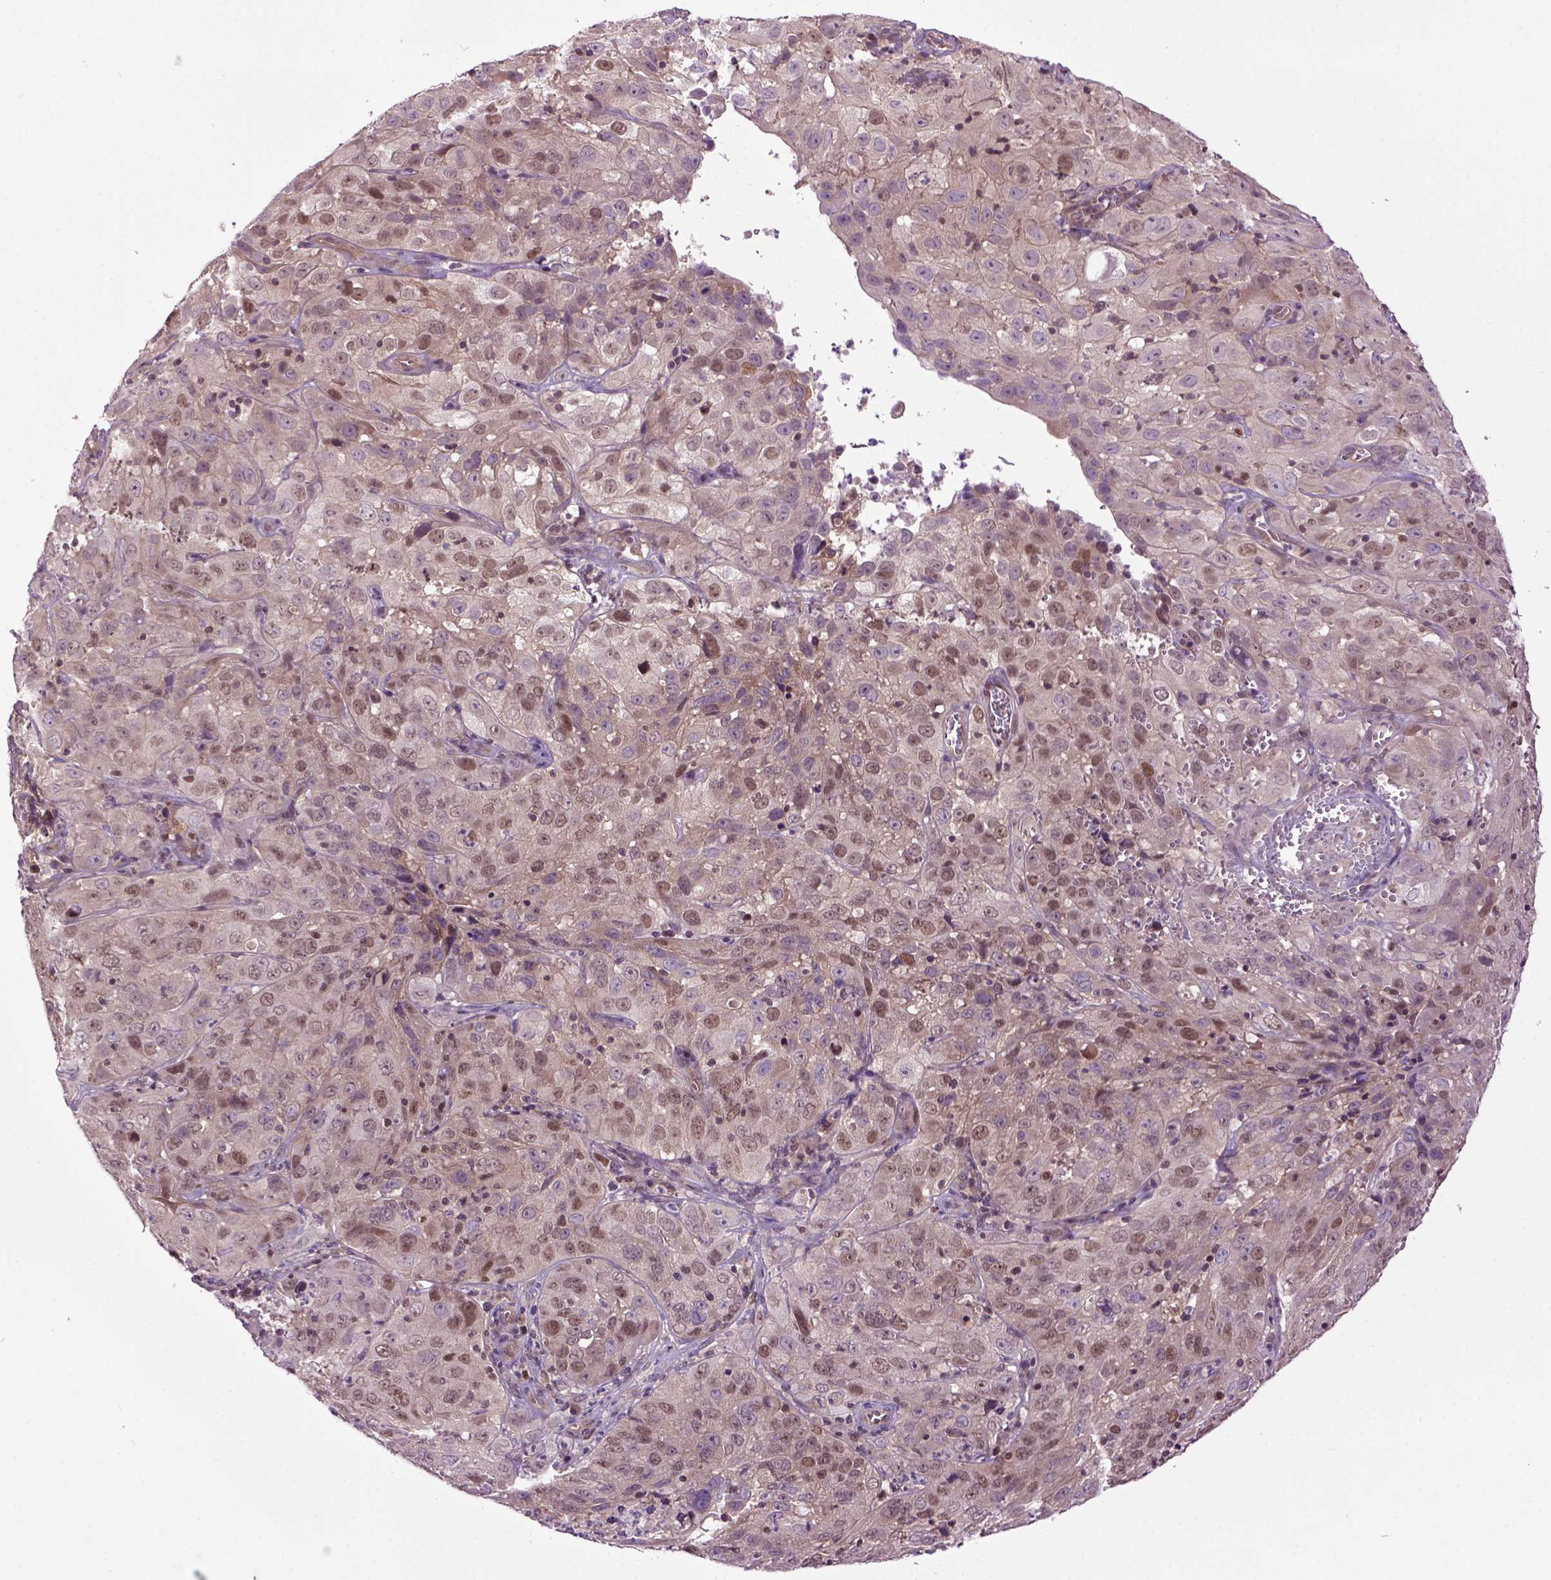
{"staining": {"intensity": "moderate", "quantity": ">75%", "location": "cytoplasmic/membranous,nuclear"}, "tissue": "cervical cancer", "cell_type": "Tumor cells", "image_type": "cancer", "snomed": [{"axis": "morphology", "description": "Squamous cell carcinoma, NOS"}, {"axis": "topography", "description": "Cervix"}], "caption": "DAB (3,3'-diaminobenzidine) immunohistochemical staining of squamous cell carcinoma (cervical) reveals moderate cytoplasmic/membranous and nuclear protein positivity in approximately >75% of tumor cells.", "gene": "WDR48", "patient": {"sex": "female", "age": 32}}